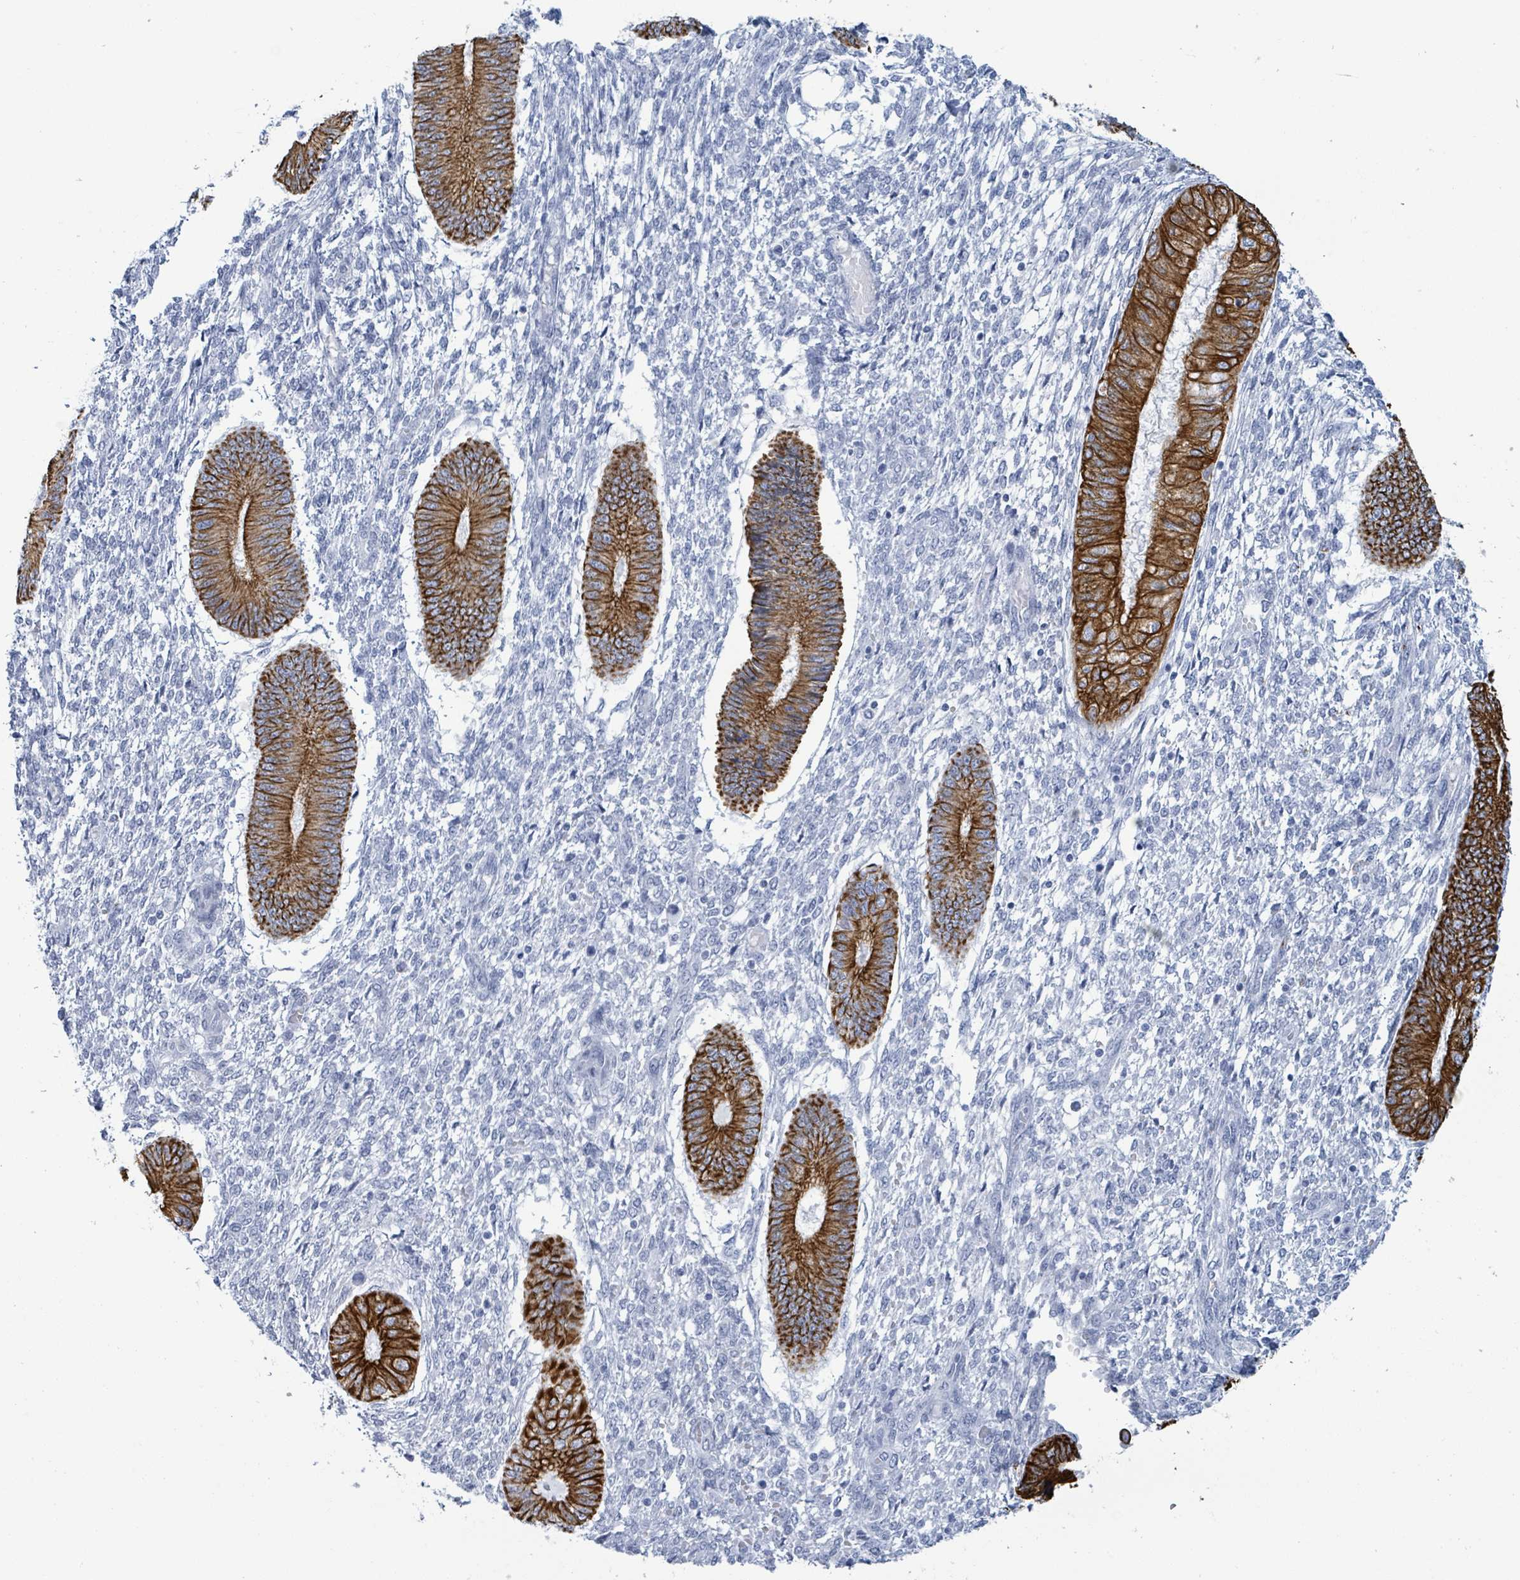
{"staining": {"intensity": "negative", "quantity": "none", "location": "none"}, "tissue": "endometrium", "cell_type": "Cells in endometrial stroma", "image_type": "normal", "snomed": [{"axis": "morphology", "description": "Normal tissue, NOS"}, {"axis": "topography", "description": "Endometrium"}], "caption": "Histopathology image shows no protein positivity in cells in endometrial stroma of benign endometrium.", "gene": "KRT8", "patient": {"sex": "female", "age": 49}}